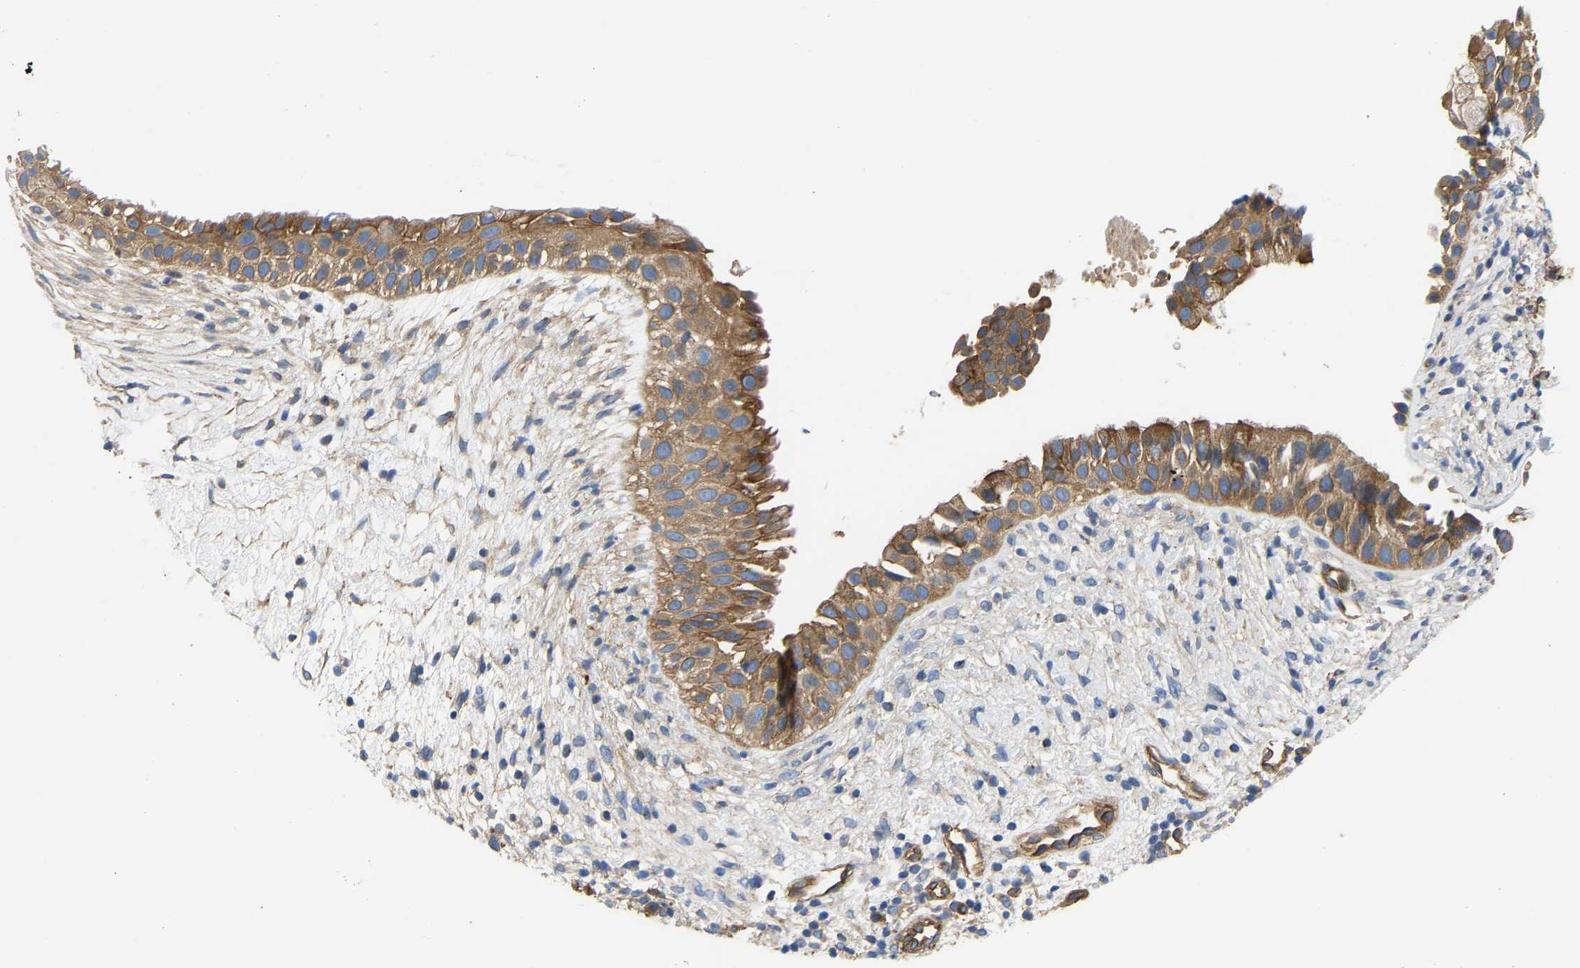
{"staining": {"intensity": "strong", "quantity": ">75%", "location": "cytoplasmic/membranous"}, "tissue": "nasopharynx", "cell_type": "Respiratory epithelial cells", "image_type": "normal", "snomed": [{"axis": "morphology", "description": "Normal tissue, NOS"}, {"axis": "topography", "description": "Nasopharynx"}], "caption": "Strong cytoplasmic/membranous protein staining is seen in about >75% of respiratory epithelial cells in nasopharynx.", "gene": "MYO1C", "patient": {"sex": "male", "age": 22}}